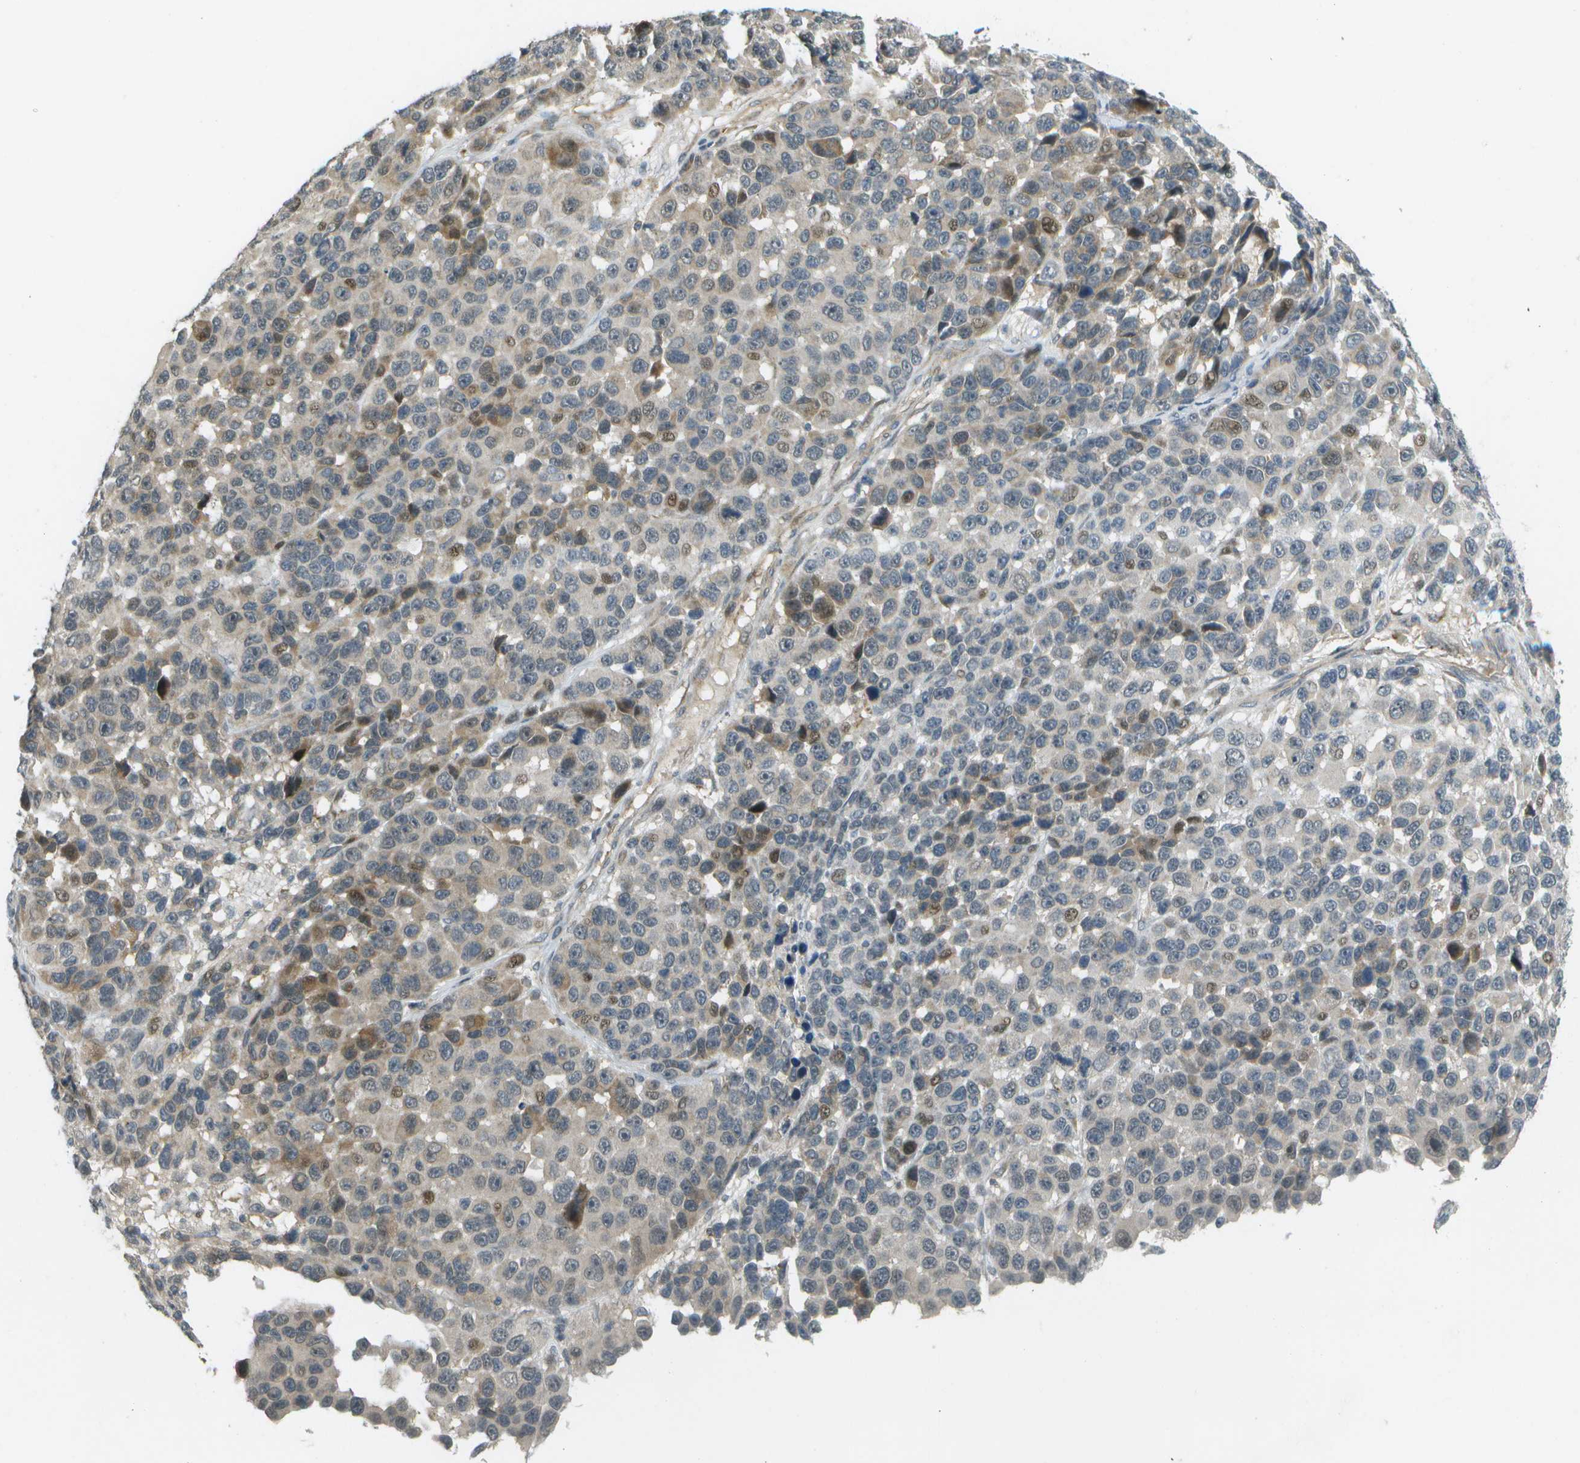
{"staining": {"intensity": "moderate", "quantity": "<25%", "location": "cytoplasmic/membranous,nuclear"}, "tissue": "melanoma", "cell_type": "Tumor cells", "image_type": "cancer", "snomed": [{"axis": "morphology", "description": "Malignant melanoma, NOS"}, {"axis": "topography", "description": "Skin"}], "caption": "Human malignant melanoma stained with a brown dye reveals moderate cytoplasmic/membranous and nuclear positive staining in approximately <25% of tumor cells.", "gene": "WNK2", "patient": {"sex": "male", "age": 53}}